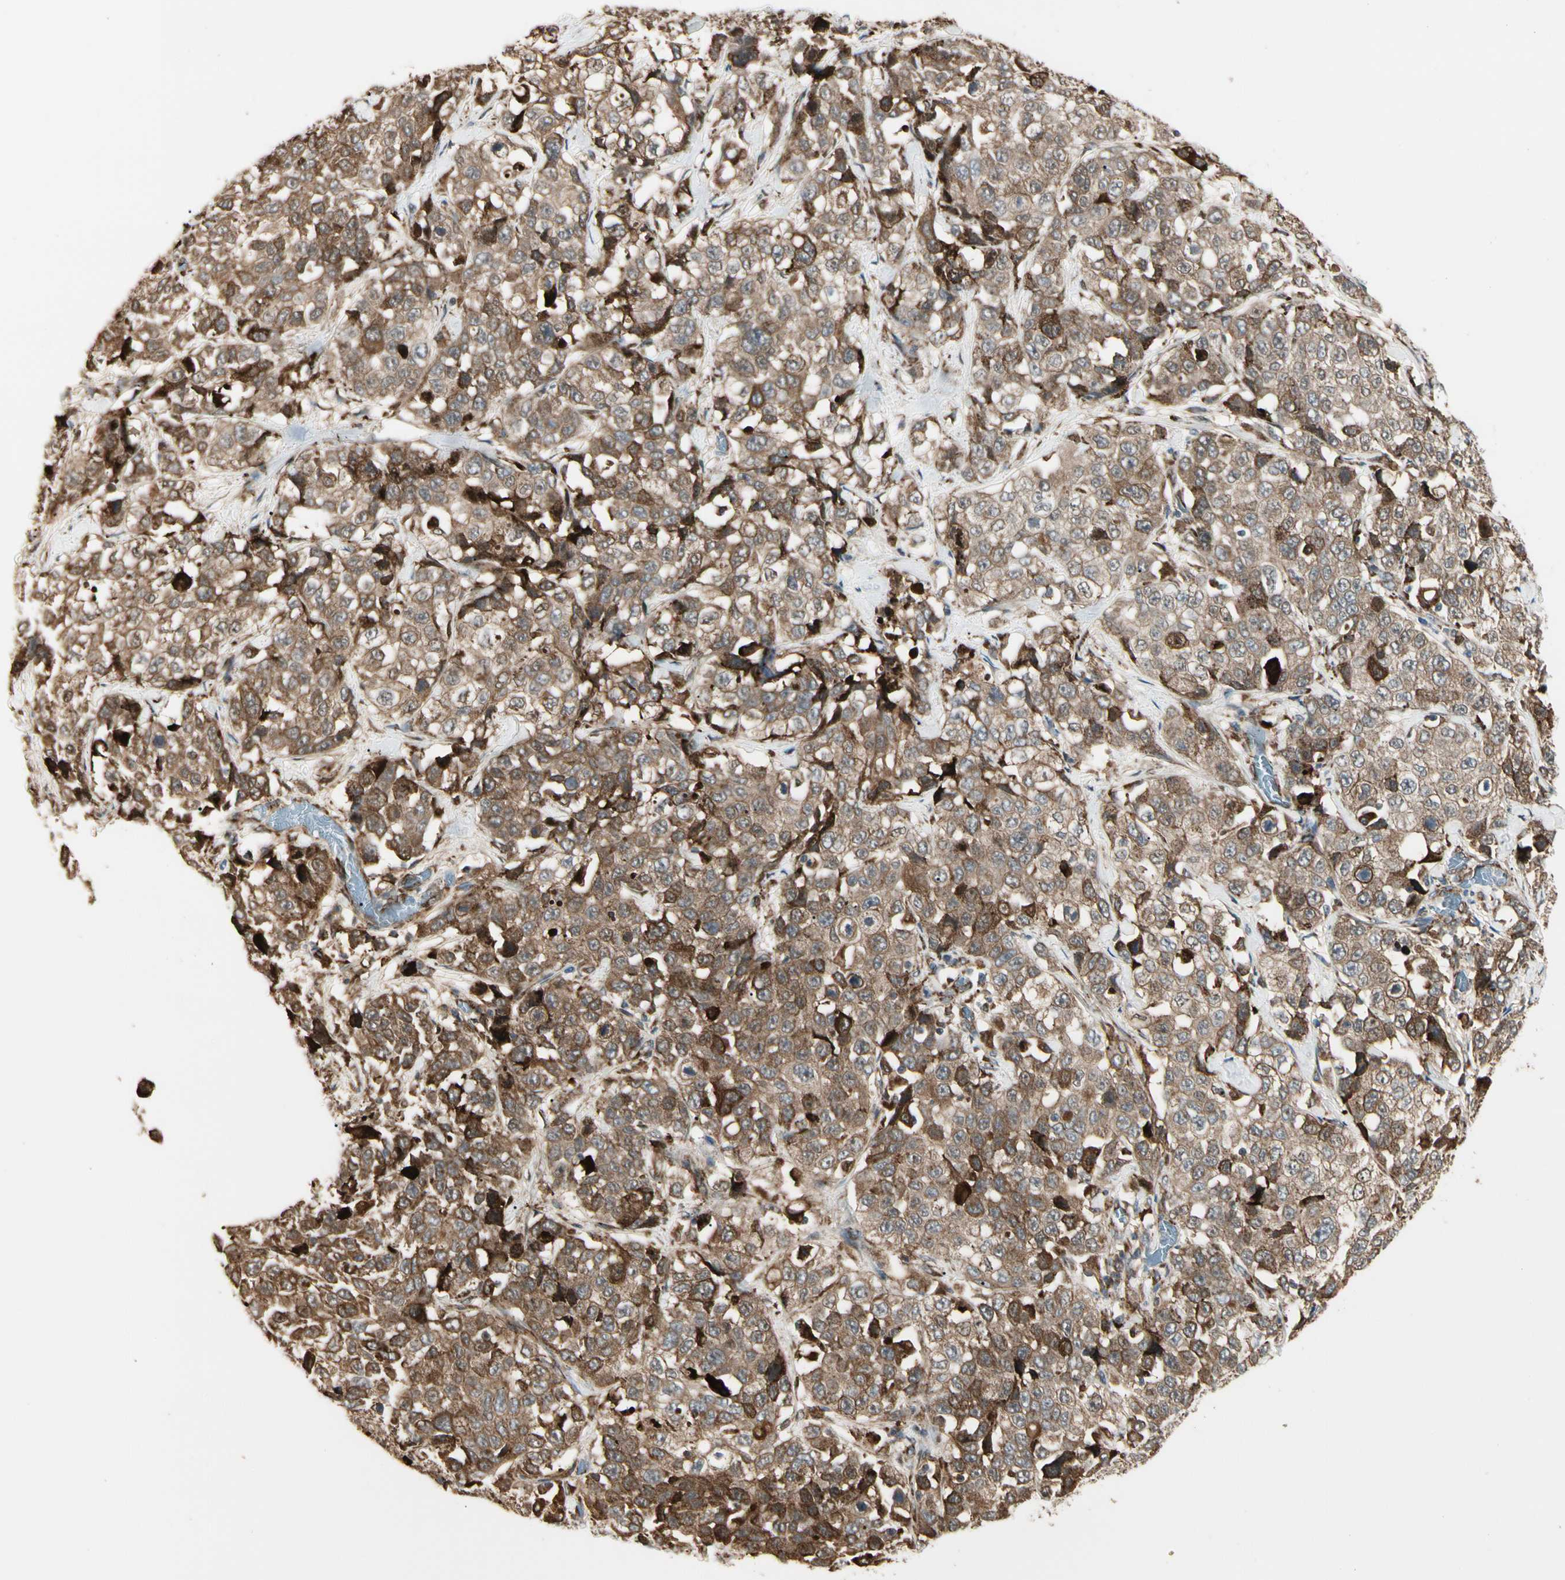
{"staining": {"intensity": "moderate", "quantity": ">75%", "location": "cytoplasmic/membranous"}, "tissue": "stomach cancer", "cell_type": "Tumor cells", "image_type": "cancer", "snomed": [{"axis": "morphology", "description": "Normal tissue, NOS"}, {"axis": "morphology", "description": "Adenocarcinoma, NOS"}, {"axis": "topography", "description": "Stomach"}], "caption": "Immunohistochemical staining of human stomach cancer (adenocarcinoma) shows medium levels of moderate cytoplasmic/membranous protein expression in approximately >75% of tumor cells. The staining was performed using DAB (3,3'-diaminobenzidine) to visualize the protein expression in brown, while the nuclei were stained in blue with hematoxylin (Magnification: 20x).", "gene": "HSP90B1", "patient": {"sex": "male", "age": 48}}